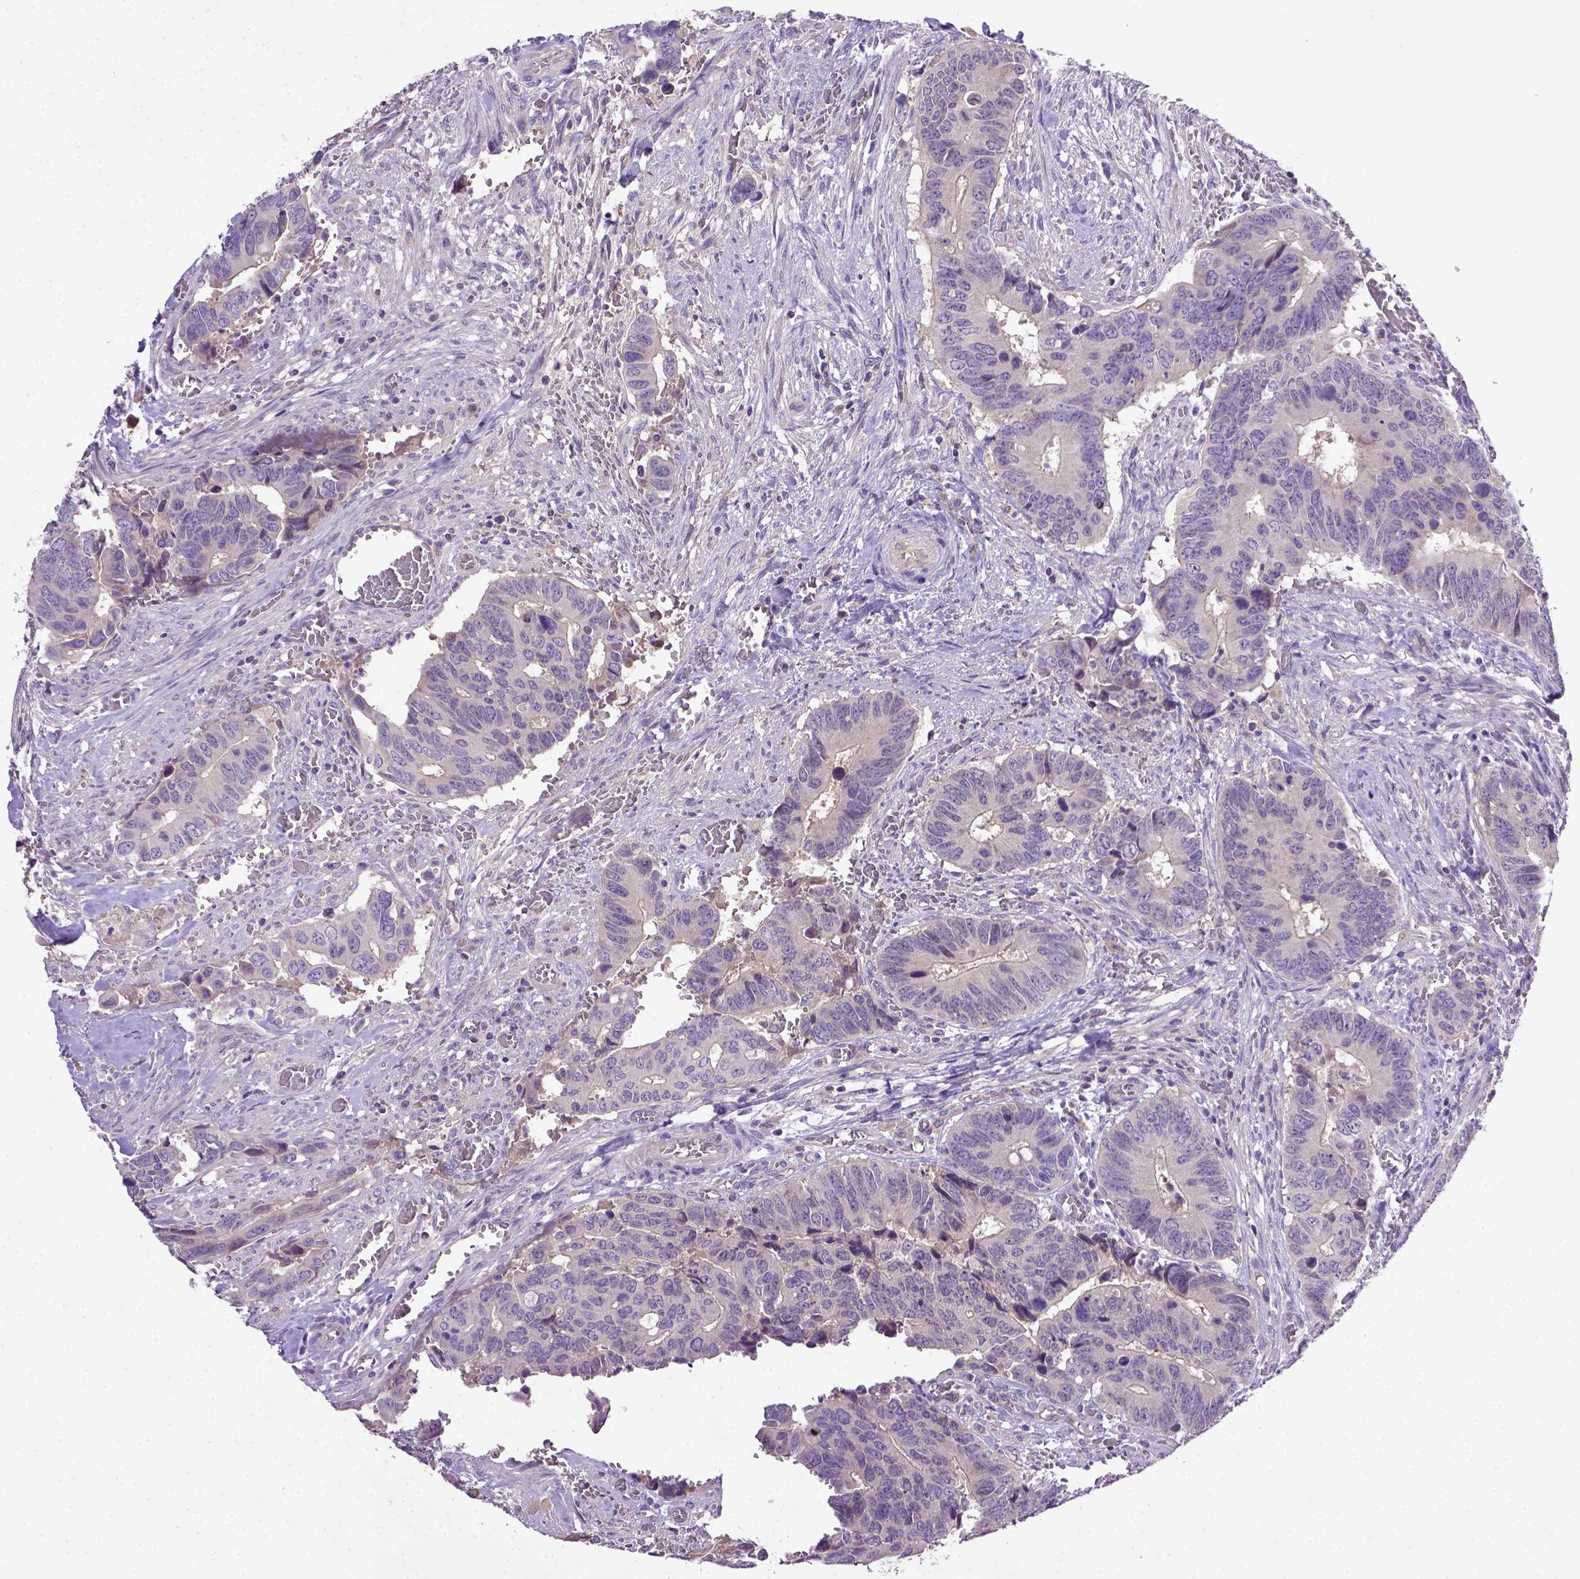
{"staining": {"intensity": "negative", "quantity": "none", "location": "none"}, "tissue": "colorectal cancer", "cell_type": "Tumor cells", "image_type": "cancer", "snomed": [{"axis": "morphology", "description": "Adenocarcinoma, NOS"}, {"axis": "topography", "description": "Colon"}], "caption": "Immunohistochemistry (IHC) micrograph of colorectal cancer (adenocarcinoma) stained for a protein (brown), which reveals no positivity in tumor cells. (DAB (3,3'-diaminobenzidine) immunohistochemistry (IHC) with hematoxylin counter stain).", "gene": "DEPDC1B", "patient": {"sex": "male", "age": 49}}